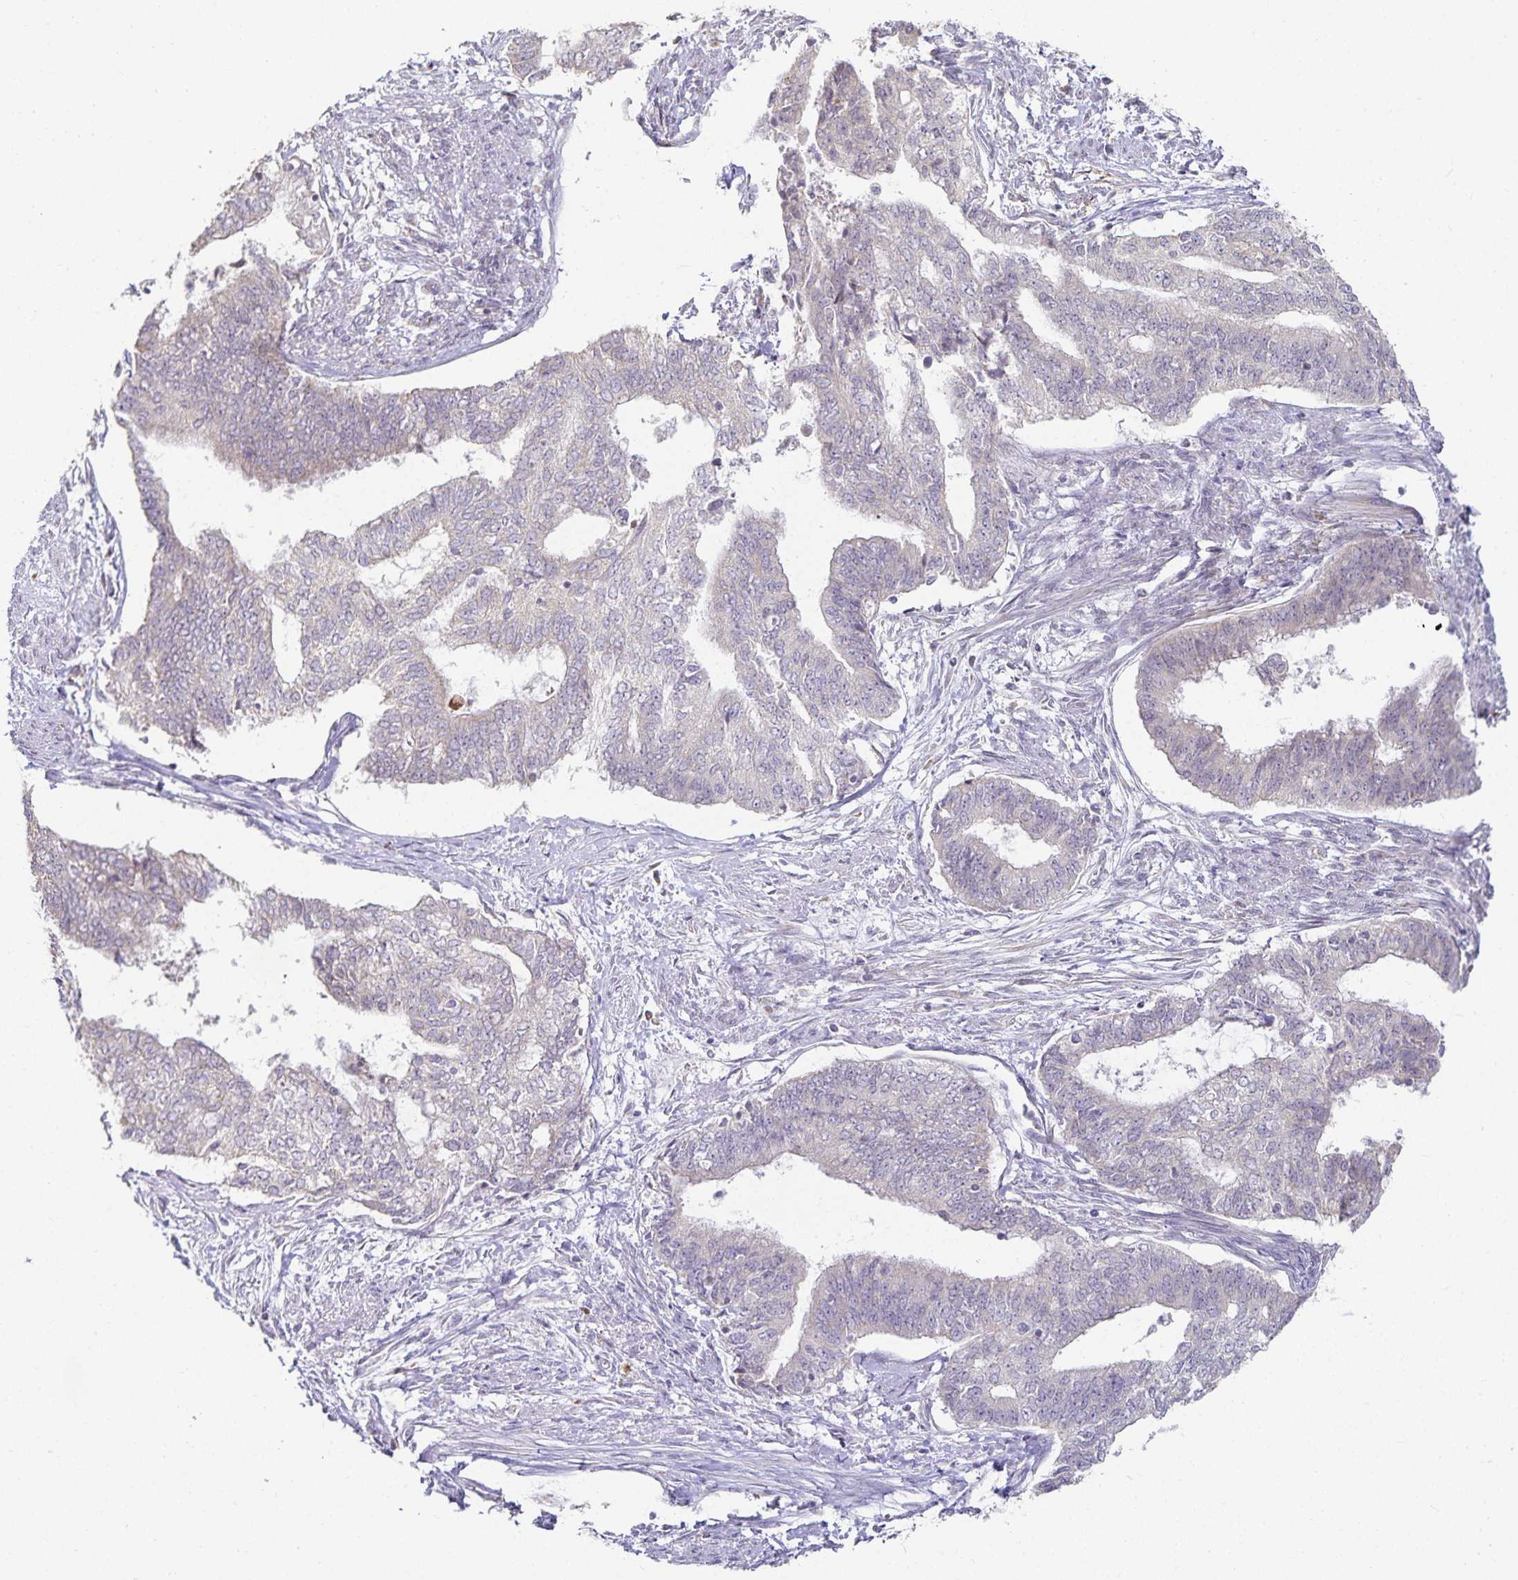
{"staining": {"intensity": "negative", "quantity": "none", "location": "none"}, "tissue": "endometrial cancer", "cell_type": "Tumor cells", "image_type": "cancer", "snomed": [{"axis": "morphology", "description": "Adenocarcinoma, NOS"}, {"axis": "topography", "description": "Endometrium"}], "caption": "A micrograph of human adenocarcinoma (endometrial) is negative for staining in tumor cells. The staining was performed using DAB to visualize the protein expression in brown, while the nuclei were stained in blue with hematoxylin (Magnification: 20x).", "gene": "GP2", "patient": {"sex": "female", "age": 65}}